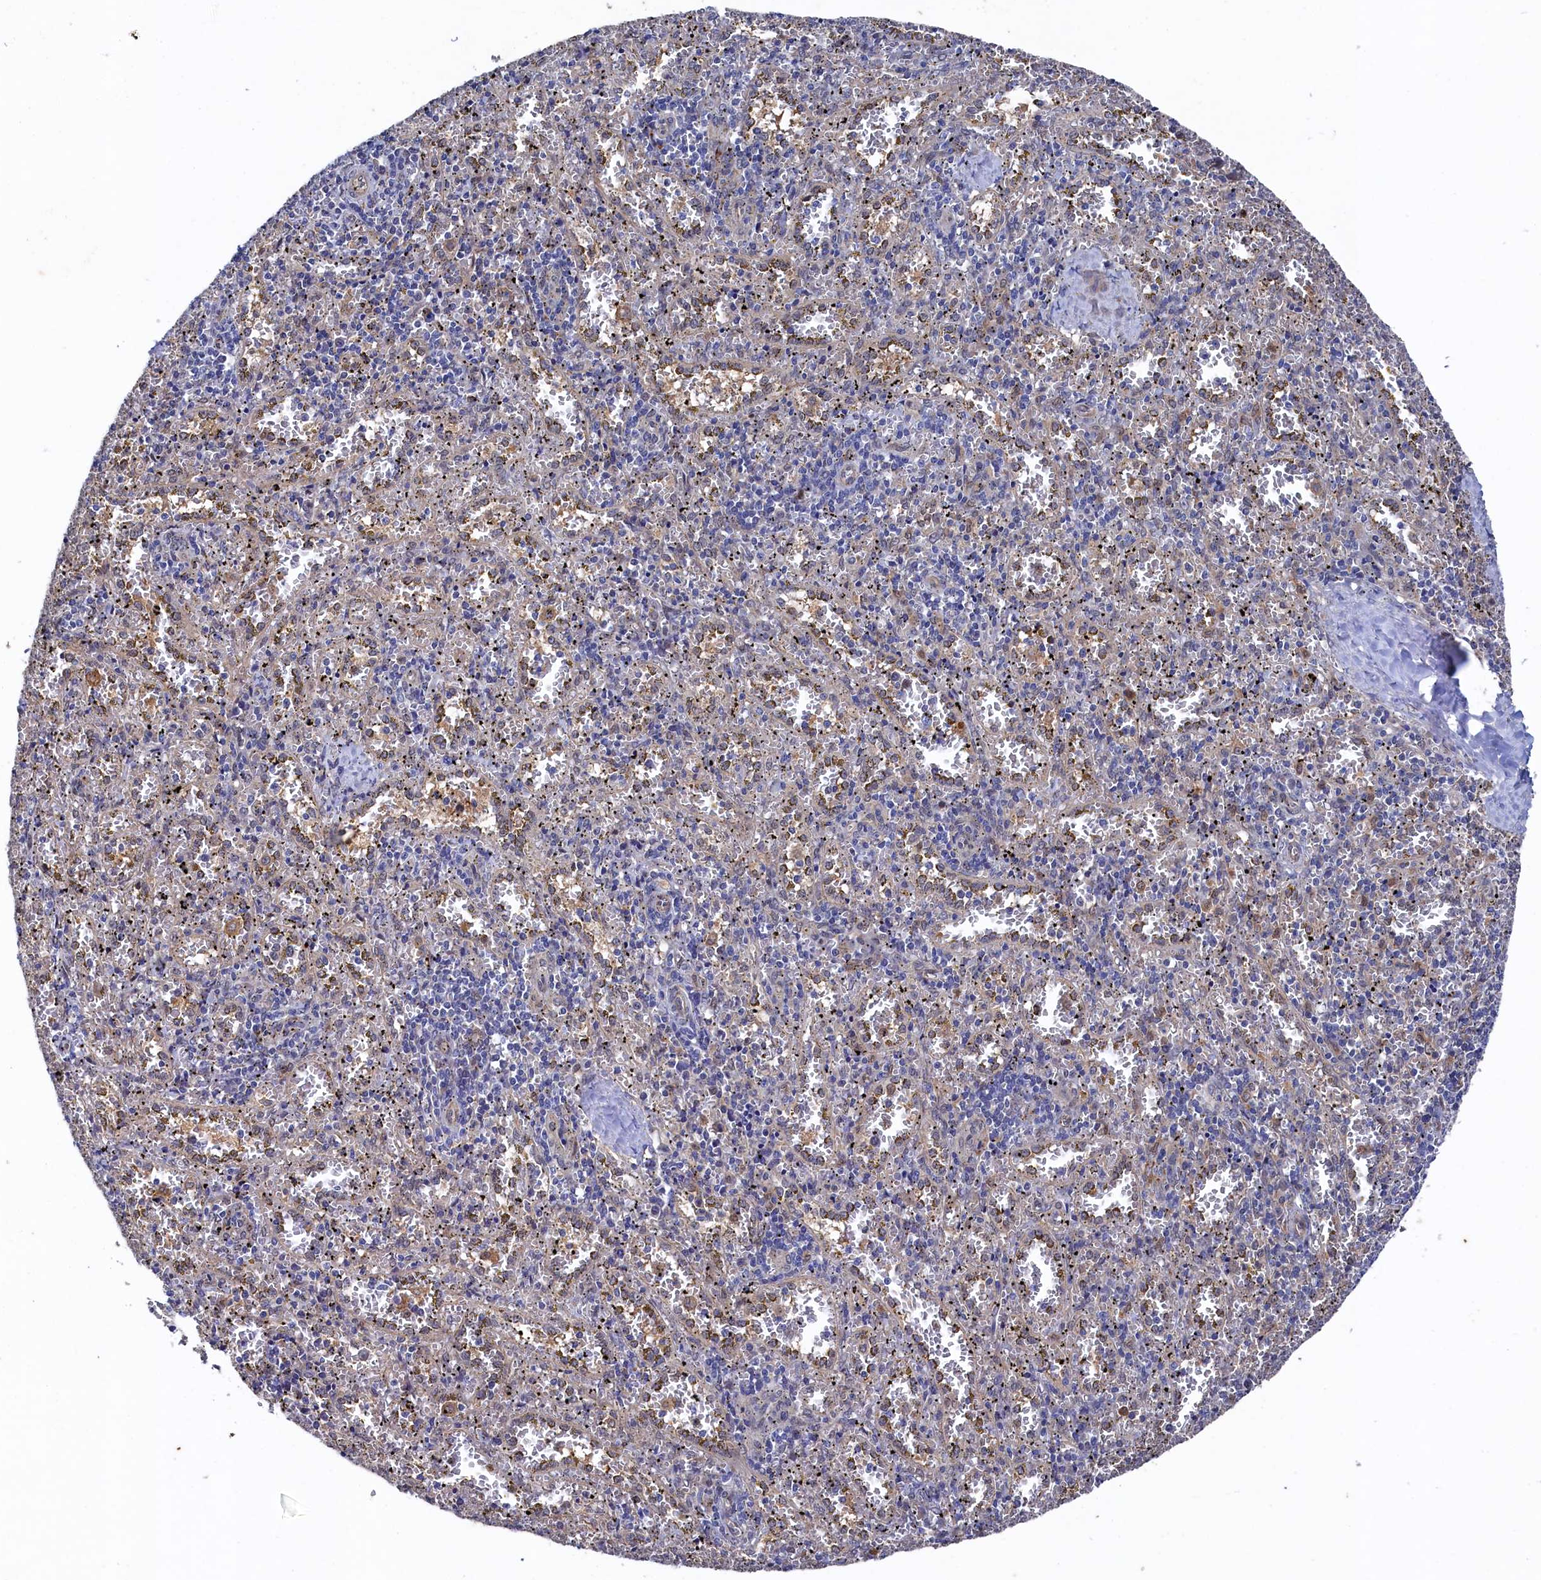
{"staining": {"intensity": "negative", "quantity": "none", "location": "none"}, "tissue": "spleen", "cell_type": "Cells in red pulp", "image_type": "normal", "snomed": [{"axis": "morphology", "description": "Normal tissue, NOS"}, {"axis": "topography", "description": "Spleen"}], "caption": "Immunohistochemistry (IHC) of unremarkable human spleen displays no positivity in cells in red pulp. (DAB immunohistochemistry (IHC), high magnification).", "gene": "RNH1", "patient": {"sex": "male", "age": 11}}